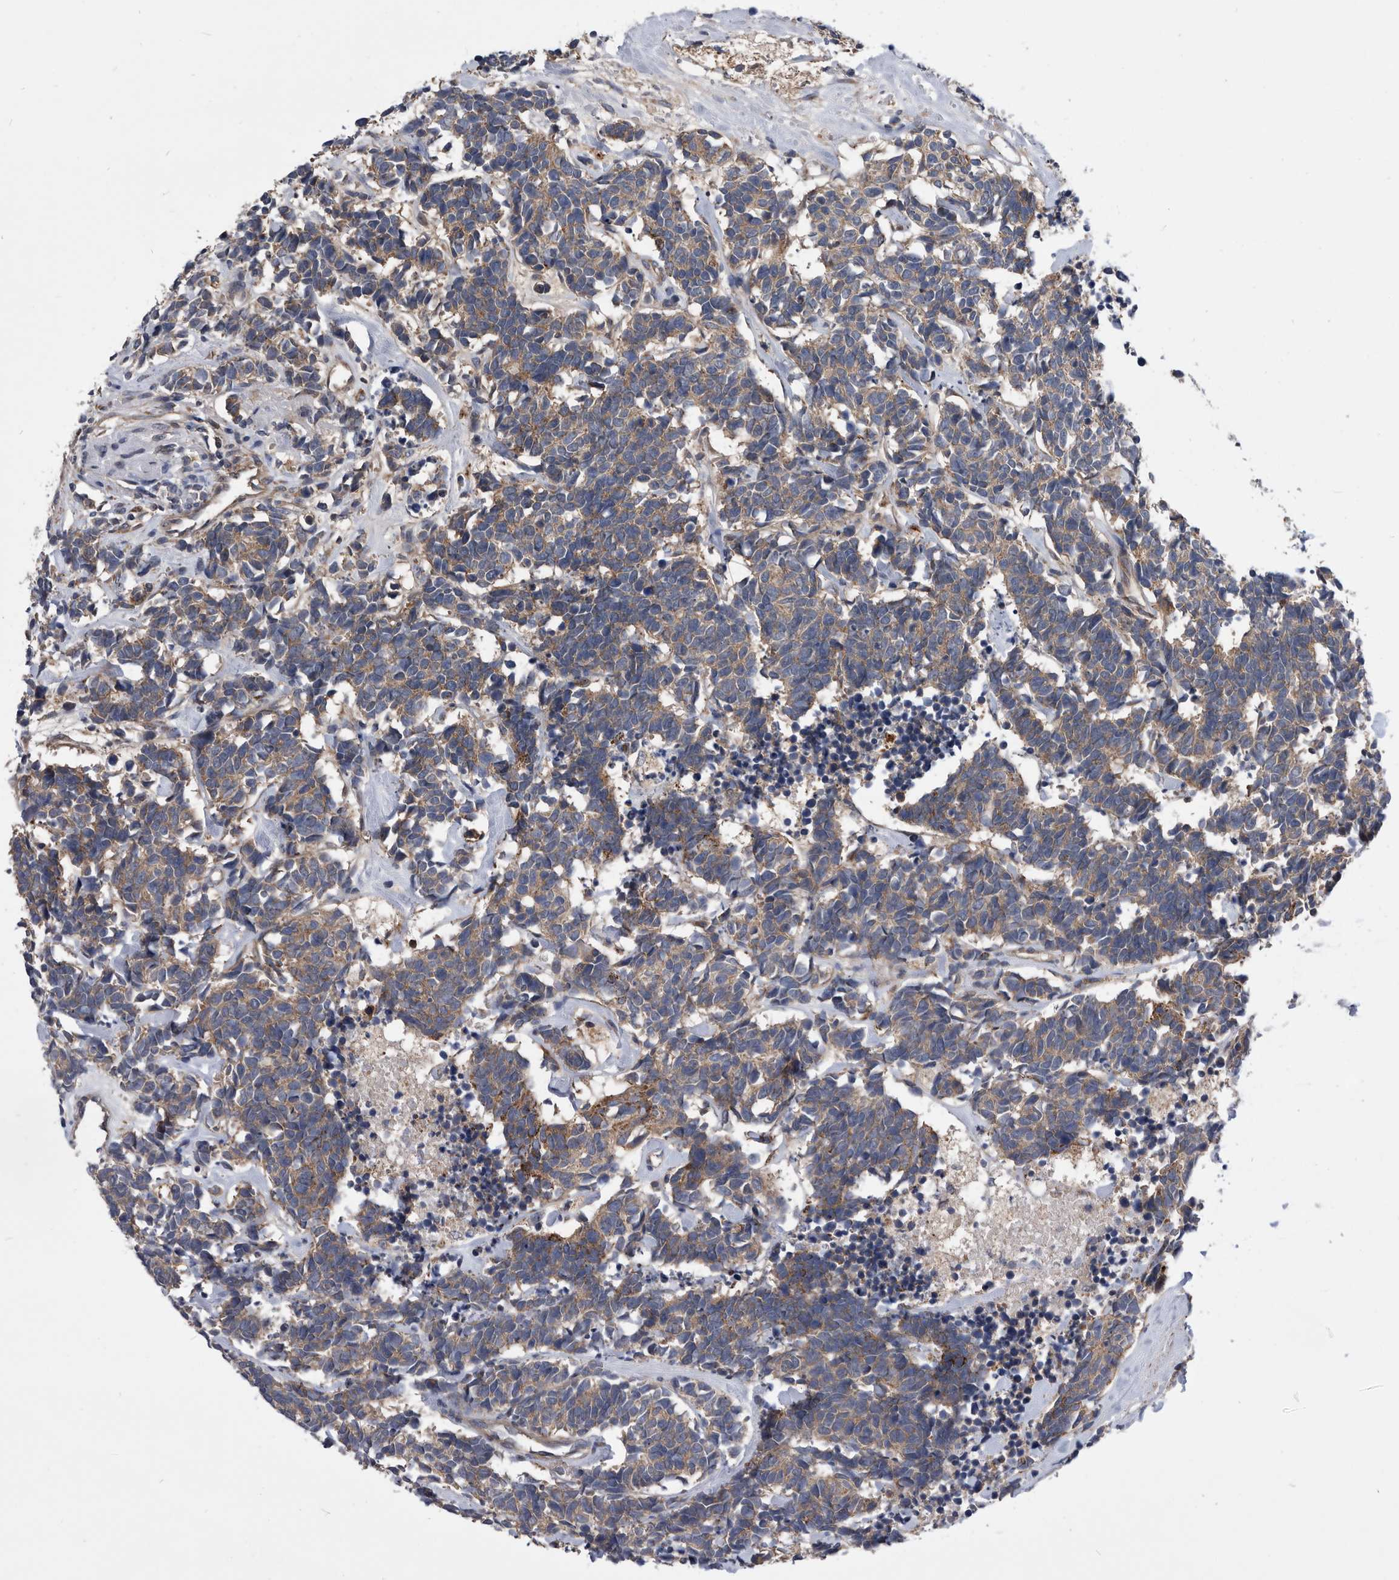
{"staining": {"intensity": "weak", "quantity": ">75%", "location": "cytoplasmic/membranous"}, "tissue": "carcinoid", "cell_type": "Tumor cells", "image_type": "cancer", "snomed": [{"axis": "morphology", "description": "Carcinoma, NOS"}, {"axis": "morphology", "description": "Carcinoid, malignant, NOS"}, {"axis": "topography", "description": "Urinary bladder"}], "caption": "Human carcinoid stained with a brown dye displays weak cytoplasmic/membranous positive positivity in approximately >75% of tumor cells.", "gene": "BAIAP3", "patient": {"sex": "male", "age": 57}}